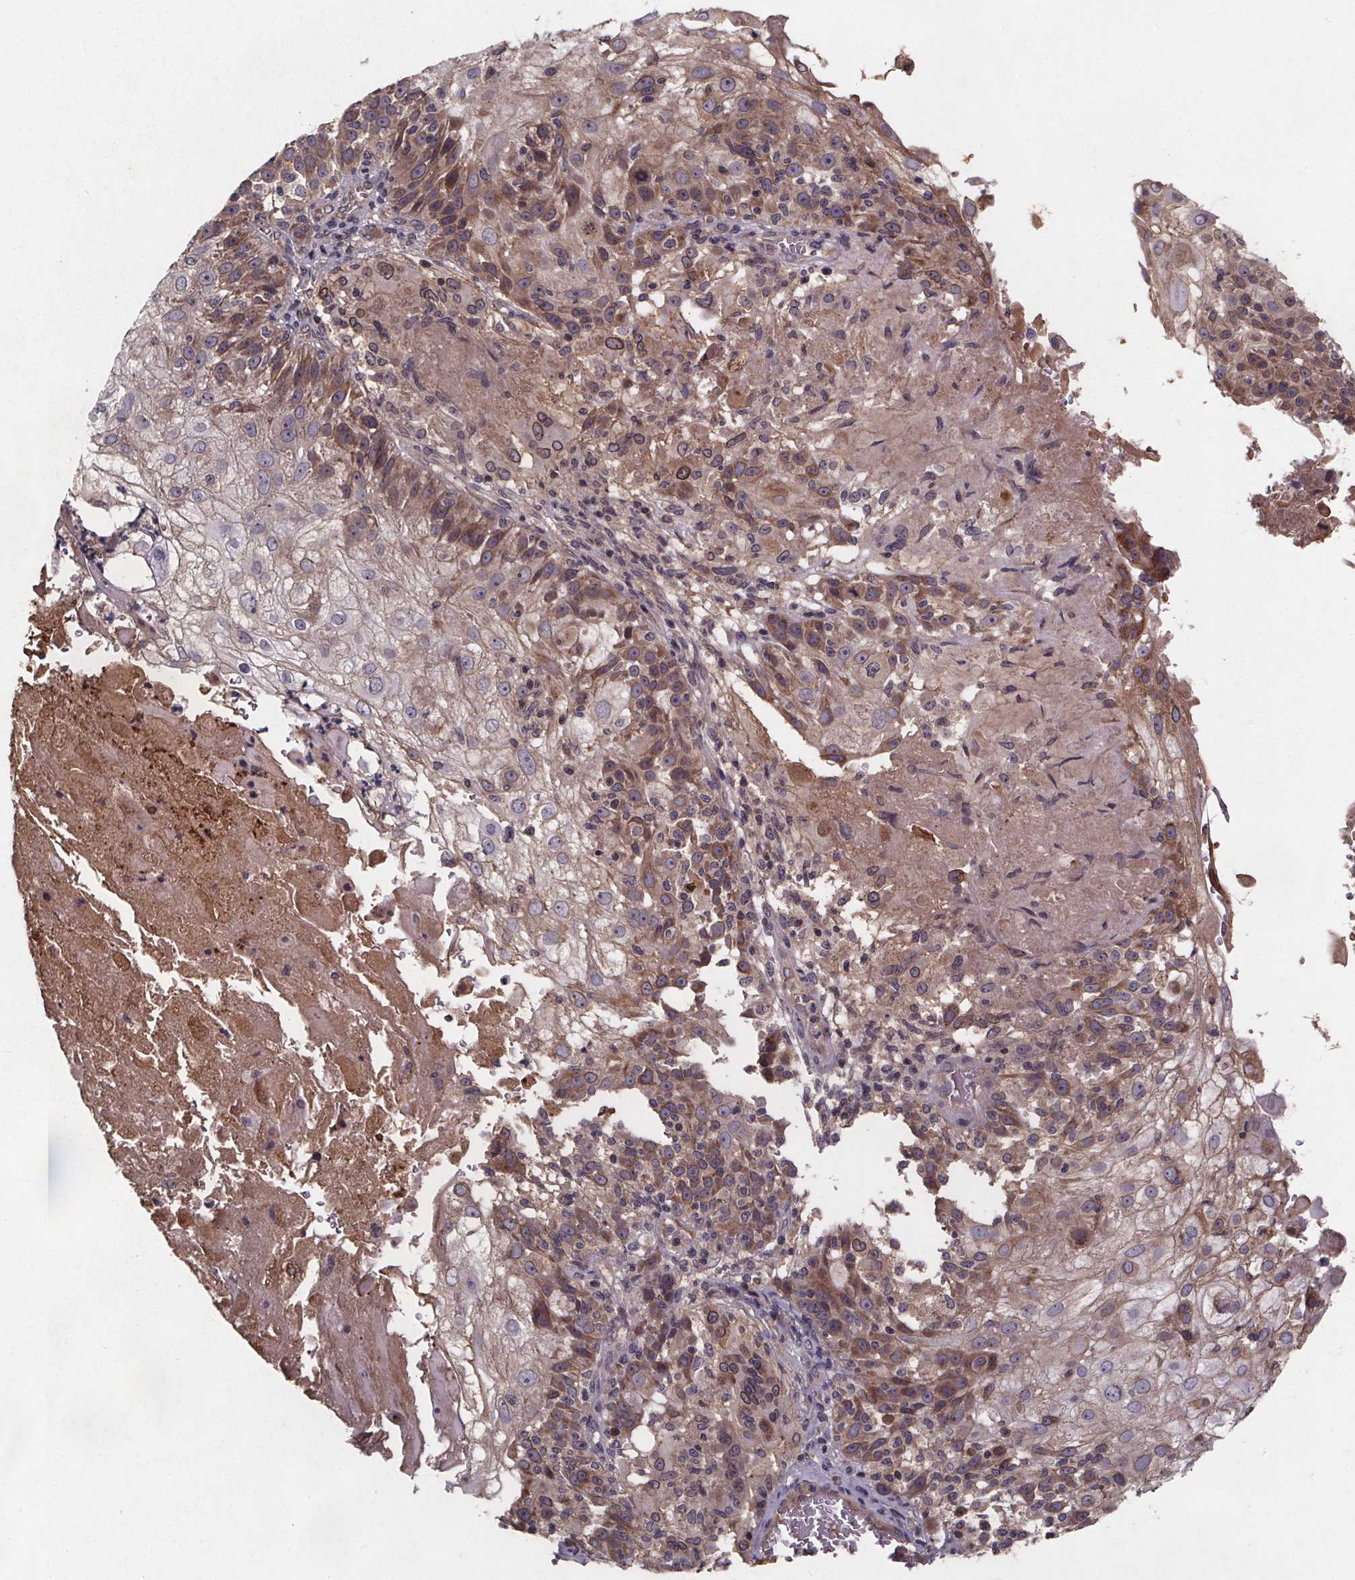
{"staining": {"intensity": "moderate", "quantity": "25%-75%", "location": "cytoplasmic/membranous"}, "tissue": "skin cancer", "cell_type": "Tumor cells", "image_type": "cancer", "snomed": [{"axis": "morphology", "description": "Normal tissue, NOS"}, {"axis": "morphology", "description": "Squamous cell carcinoma, NOS"}, {"axis": "topography", "description": "Skin"}], "caption": "Moderate cytoplasmic/membranous protein expression is seen in approximately 25%-75% of tumor cells in skin cancer (squamous cell carcinoma).", "gene": "FASTKD3", "patient": {"sex": "female", "age": 83}}